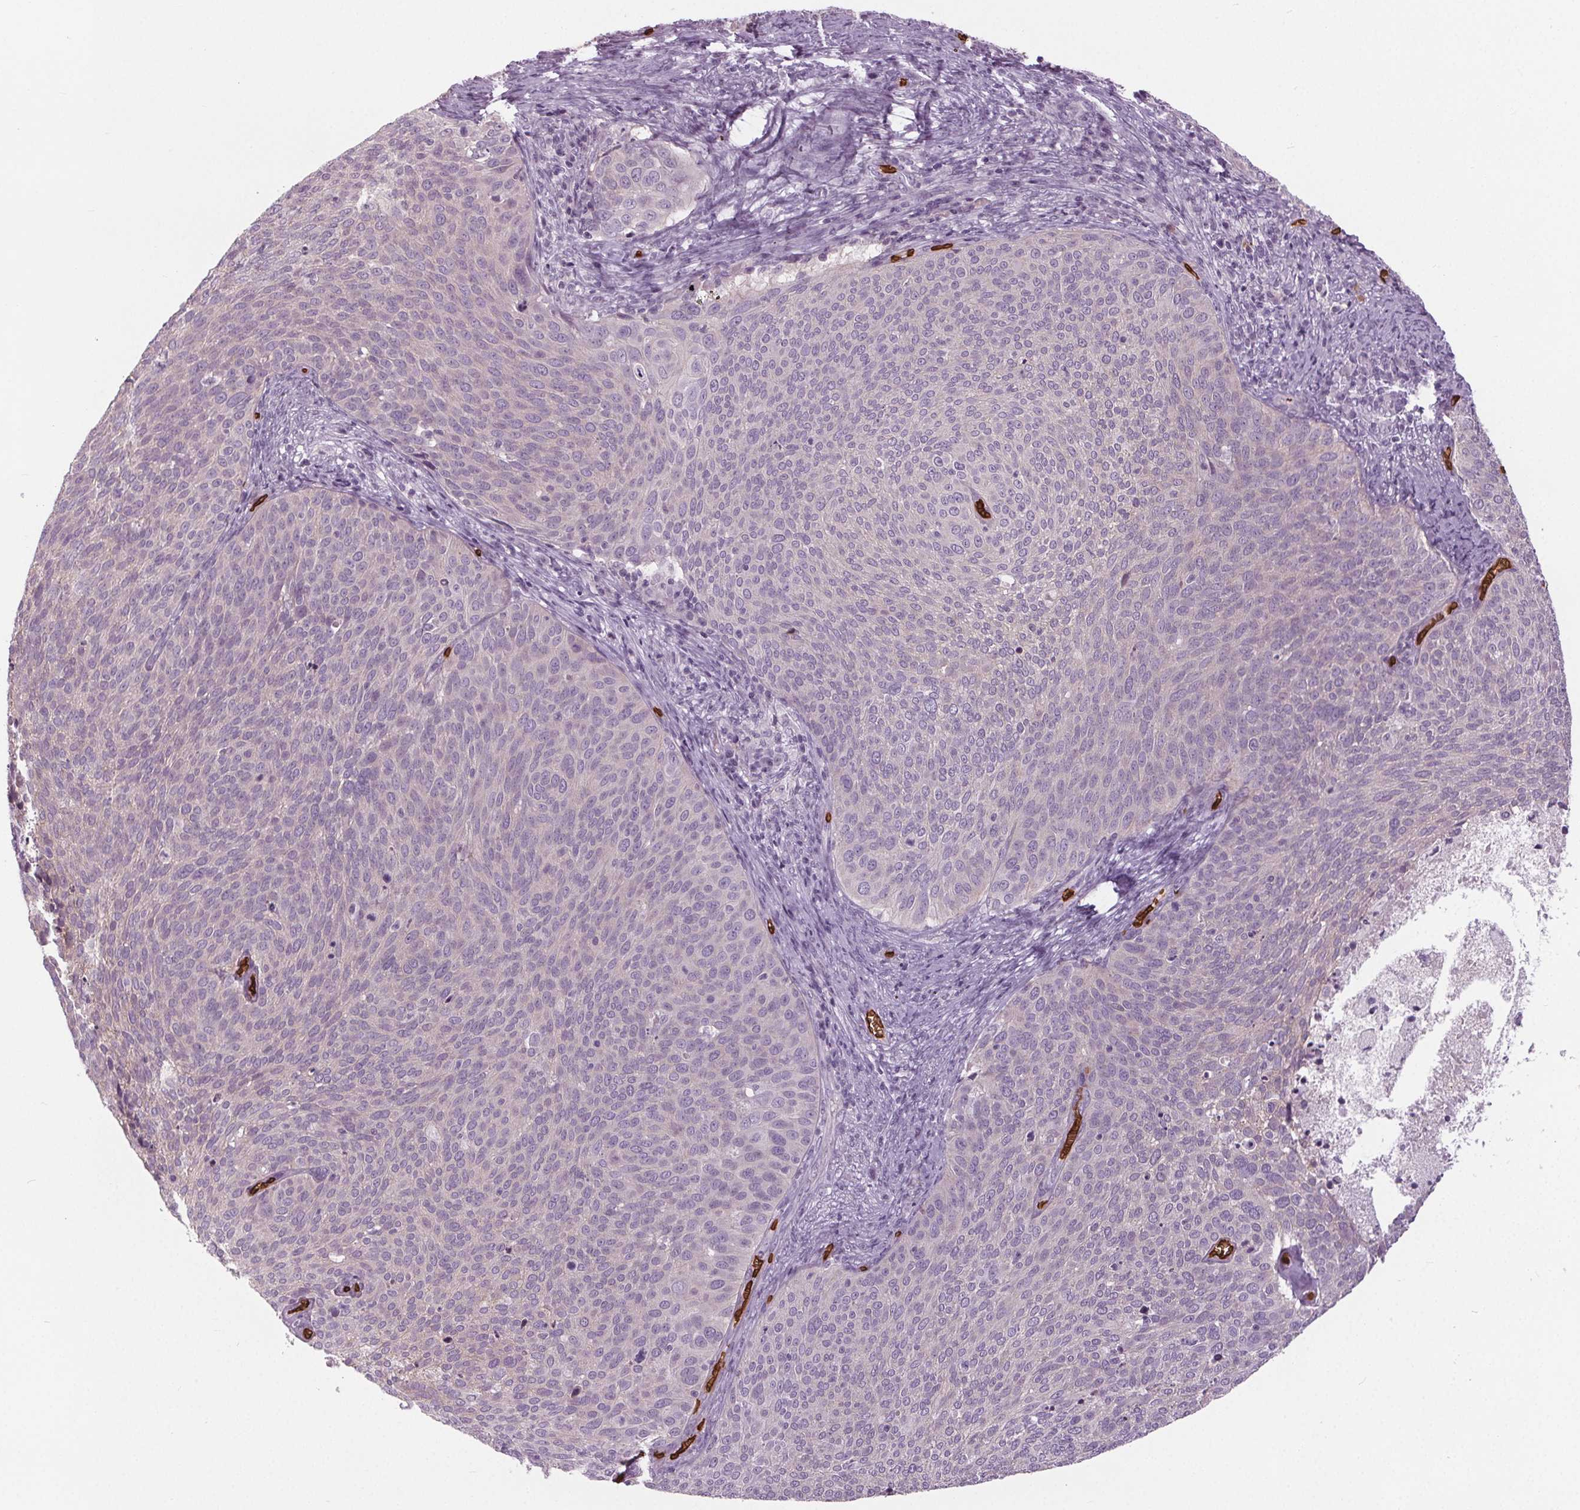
{"staining": {"intensity": "negative", "quantity": "none", "location": "none"}, "tissue": "cervical cancer", "cell_type": "Tumor cells", "image_type": "cancer", "snomed": [{"axis": "morphology", "description": "Squamous cell carcinoma, NOS"}, {"axis": "topography", "description": "Cervix"}], "caption": "Protein analysis of cervical cancer exhibits no significant expression in tumor cells.", "gene": "SLC4A1", "patient": {"sex": "female", "age": 39}}